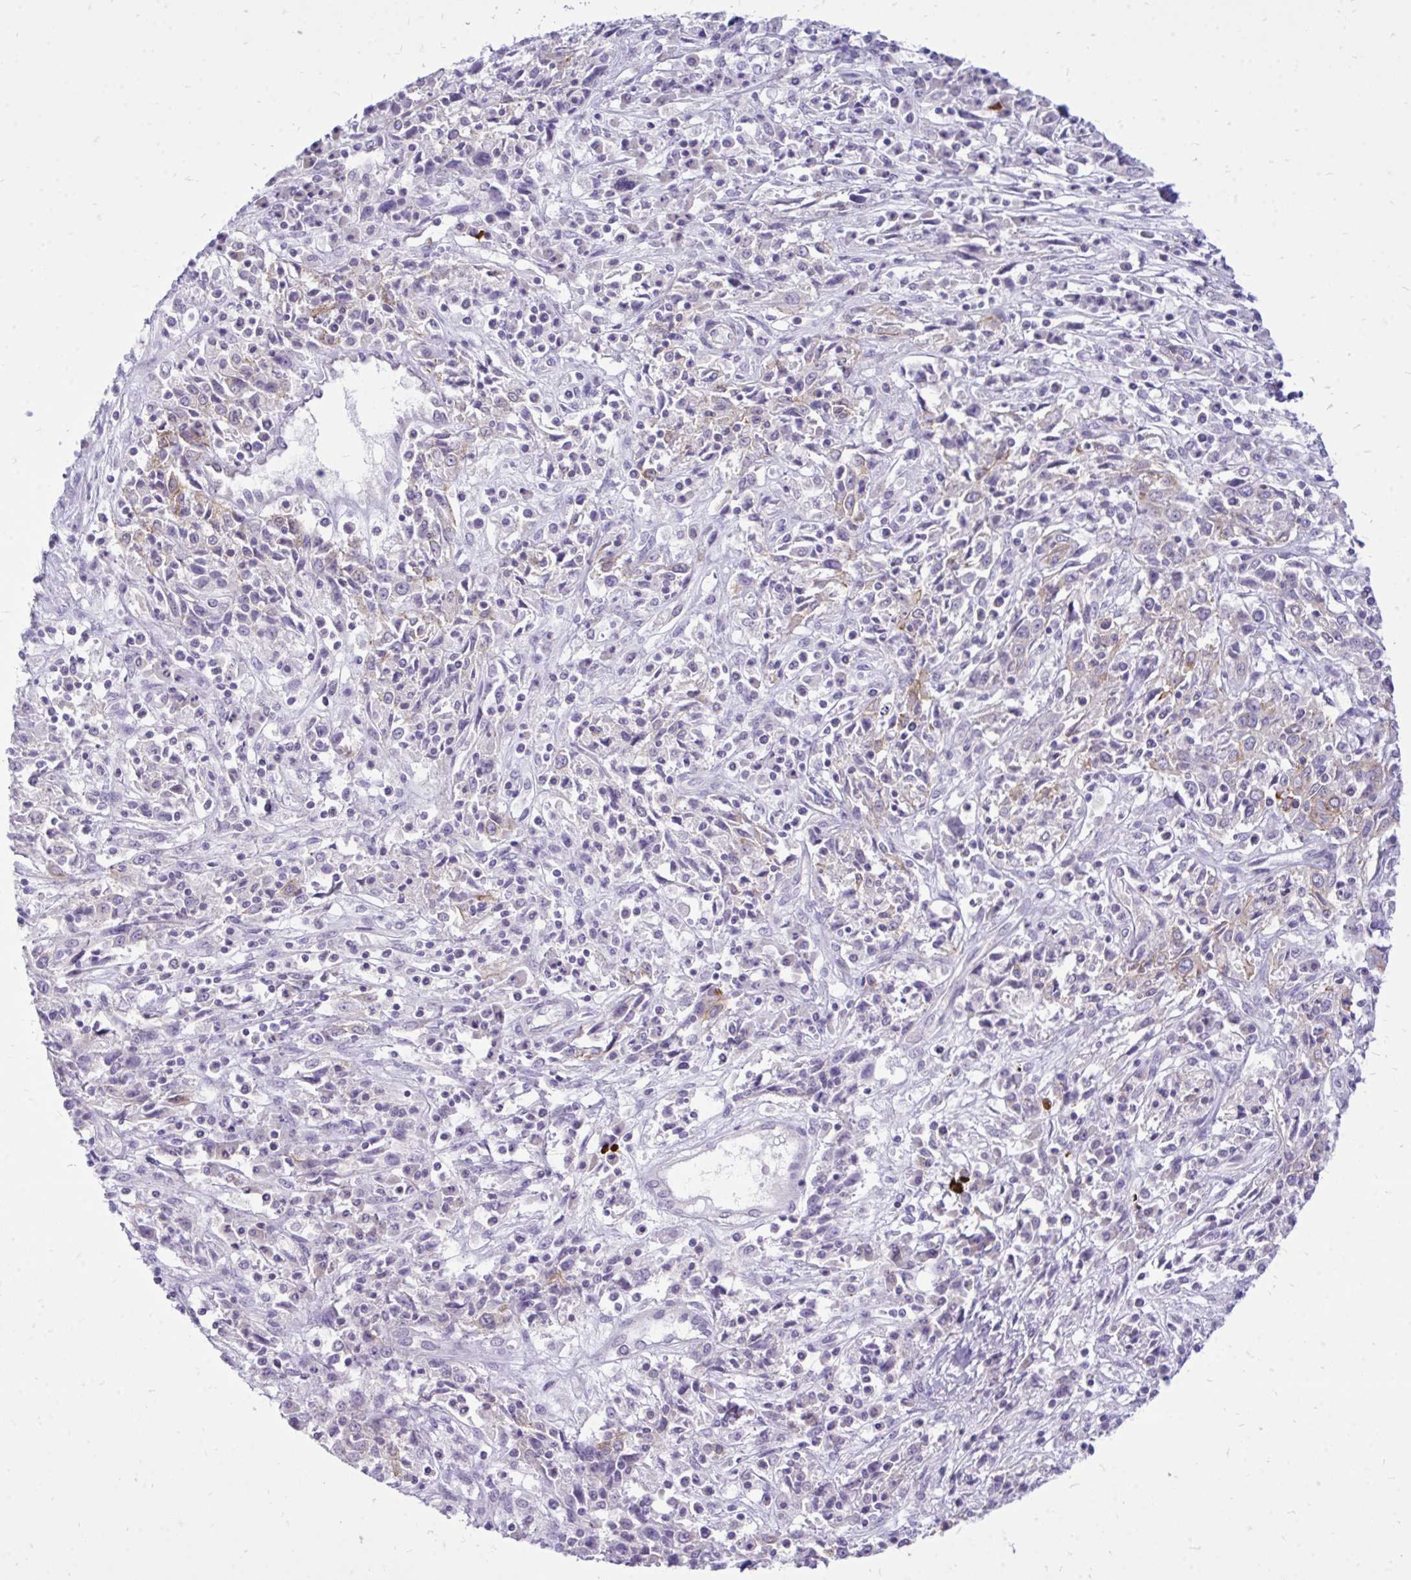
{"staining": {"intensity": "weak", "quantity": "<25%", "location": "cytoplasmic/membranous"}, "tissue": "cervical cancer", "cell_type": "Tumor cells", "image_type": "cancer", "snomed": [{"axis": "morphology", "description": "Adenocarcinoma, NOS"}, {"axis": "topography", "description": "Cervix"}], "caption": "Tumor cells show no significant expression in cervical adenocarcinoma.", "gene": "SPTBN2", "patient": {"sex": "female", "age": 40}}